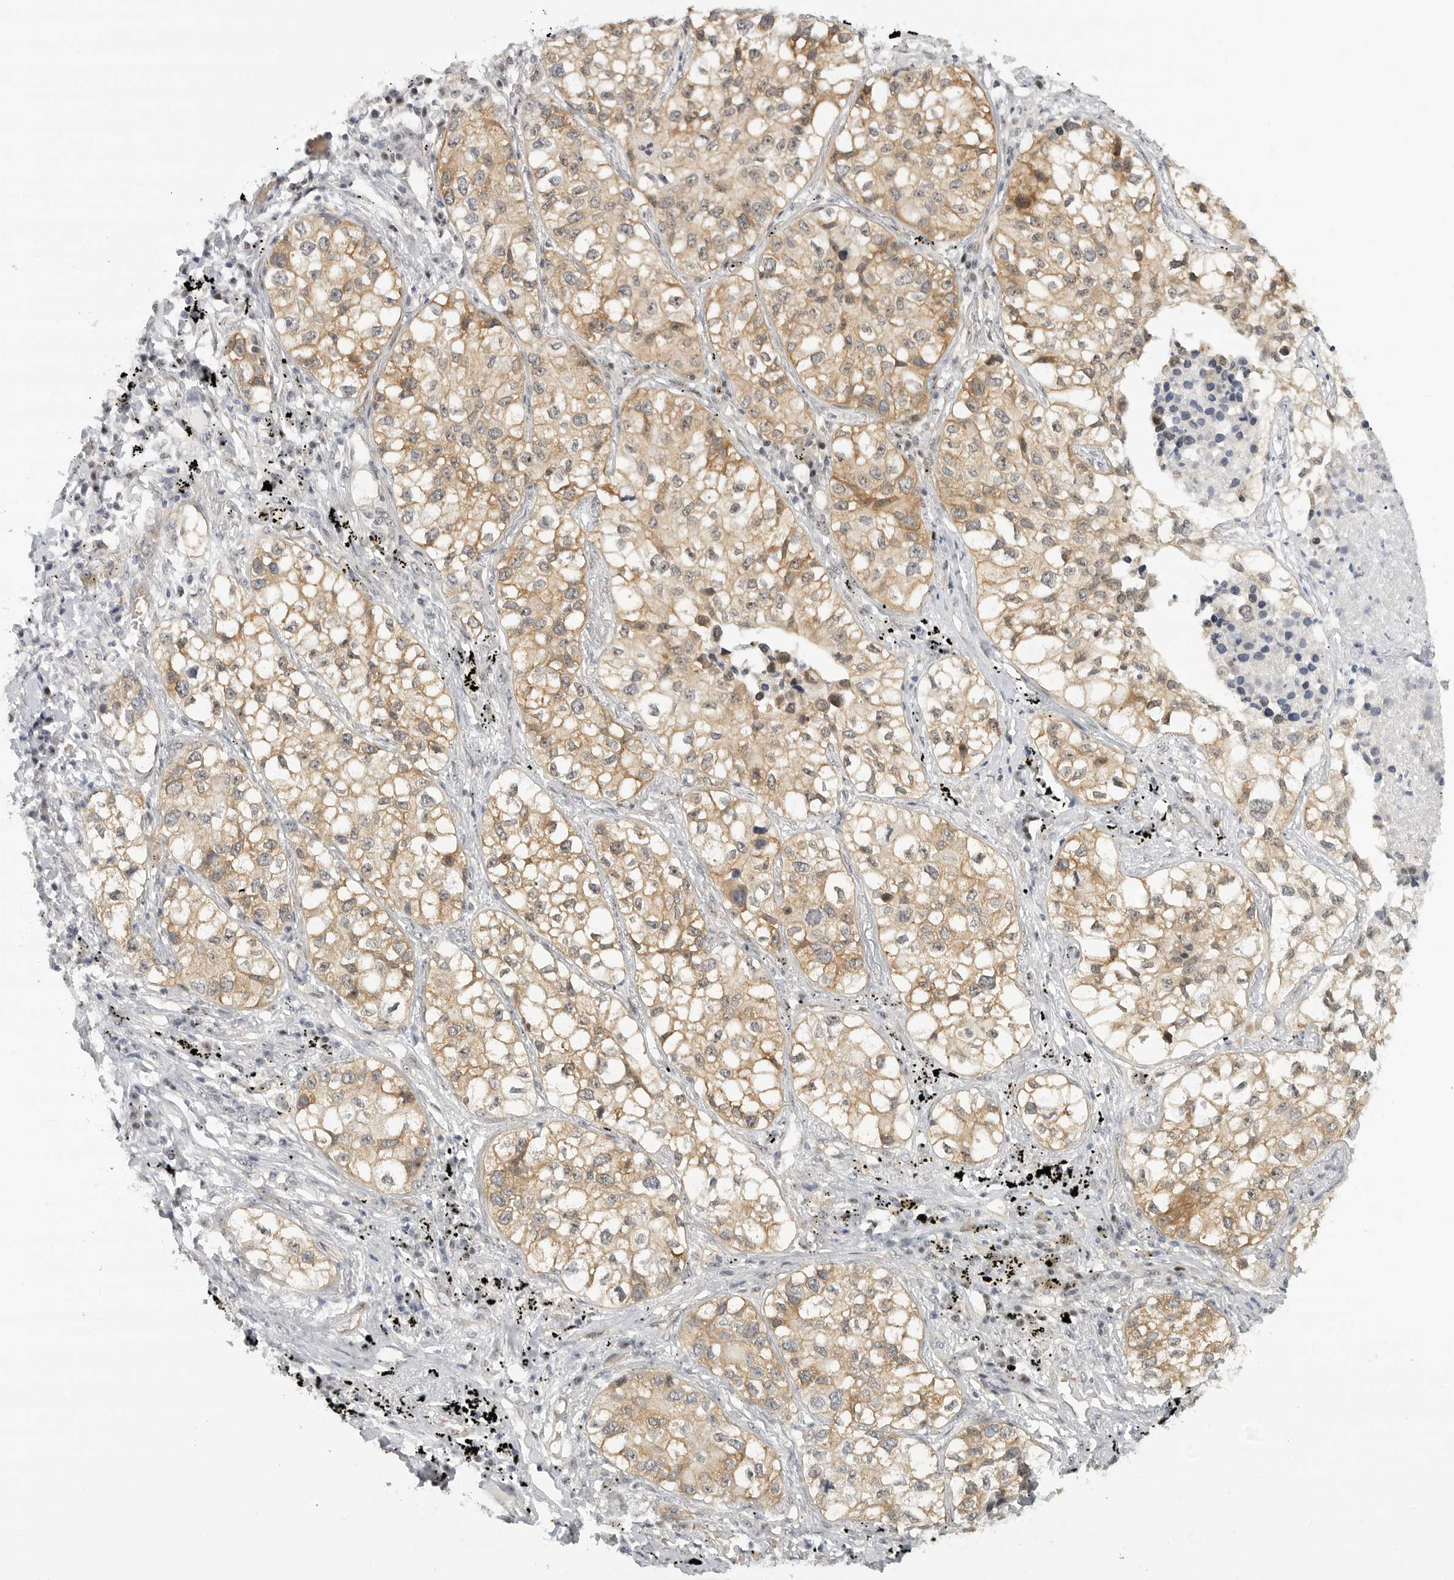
{"staining": {"intensity": "weak", "quantity": ">75%", "location": "cytoplasmic/membranous"}, "tissue": "lung cancer", "cell_type": "Tumor cells", "image_type": "cancer", "snomed": [{"axis": "morphology", "description": "Adenocarcinoma, NOS"}, {"axis": "topography", "description": "Lung"}], "caption": "A brown stain highlights weak cytoplasmic/membranous positivity of a protein in lung adenocarcinoma tumor cells.", "gene": "CEP295NL", "patient": {"sex": "male", "age": 63}}